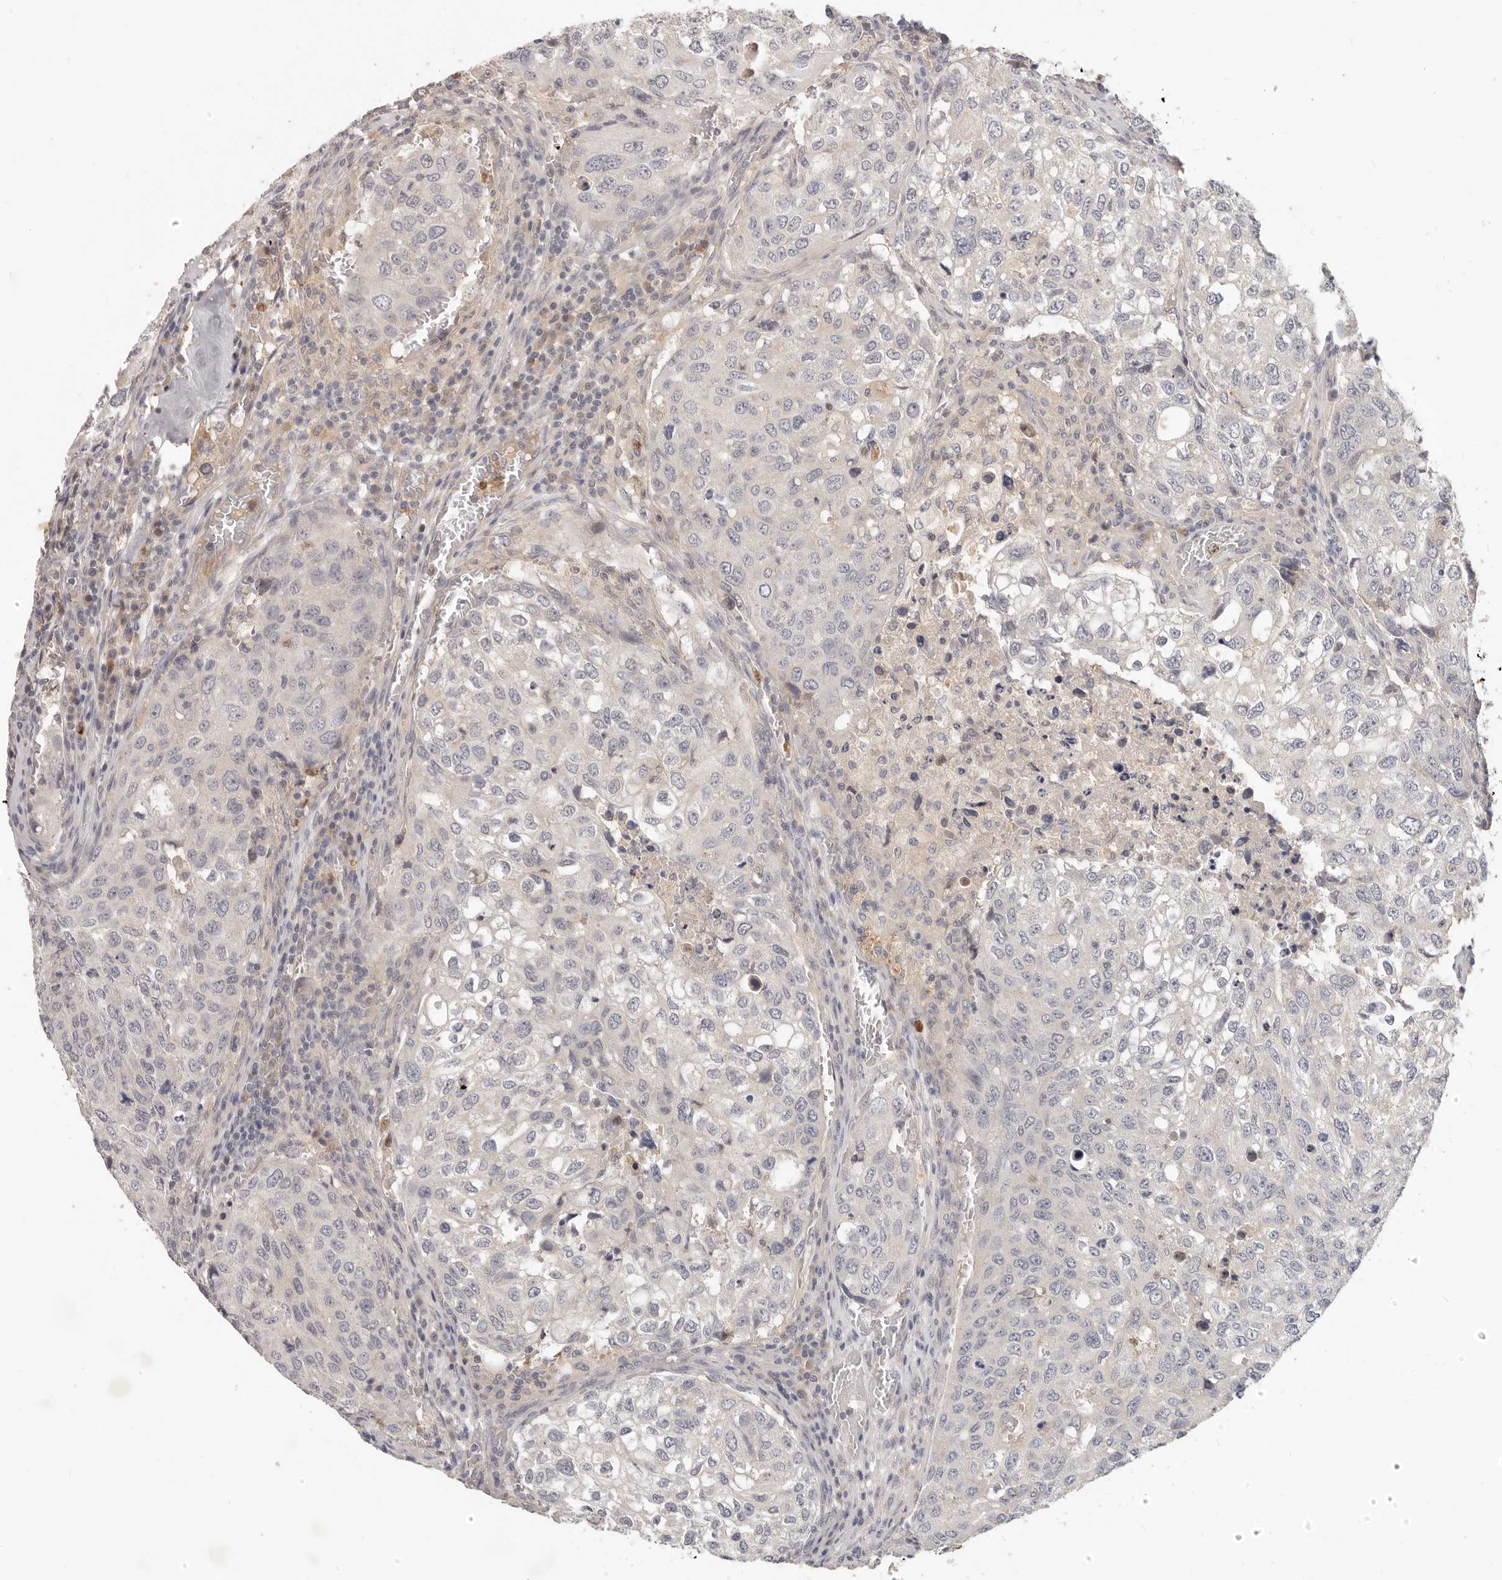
{"staining": {"intensity": "negative", "quantity": "none", "location": "none"}, "tissue": "urothelial cancer", "cell_type": "Tumor cells", "image_type": "cancer", "snomed": [{"axis": "morphology", "description": "Urothelial carcinoma, High grade"}, {"axis": "topography", "description": "Lymph node"}, {"axis": "topography", "description": "Urinary bladder"}], "caption": "Photomicrograph shows no protein staining in tumor cells of urothelial cancer tissue. (DAB IHC visualized using brightfield microscopy, high magnification).", "gene": "USP49", "patient": {"sex": "male", "age": 51}}